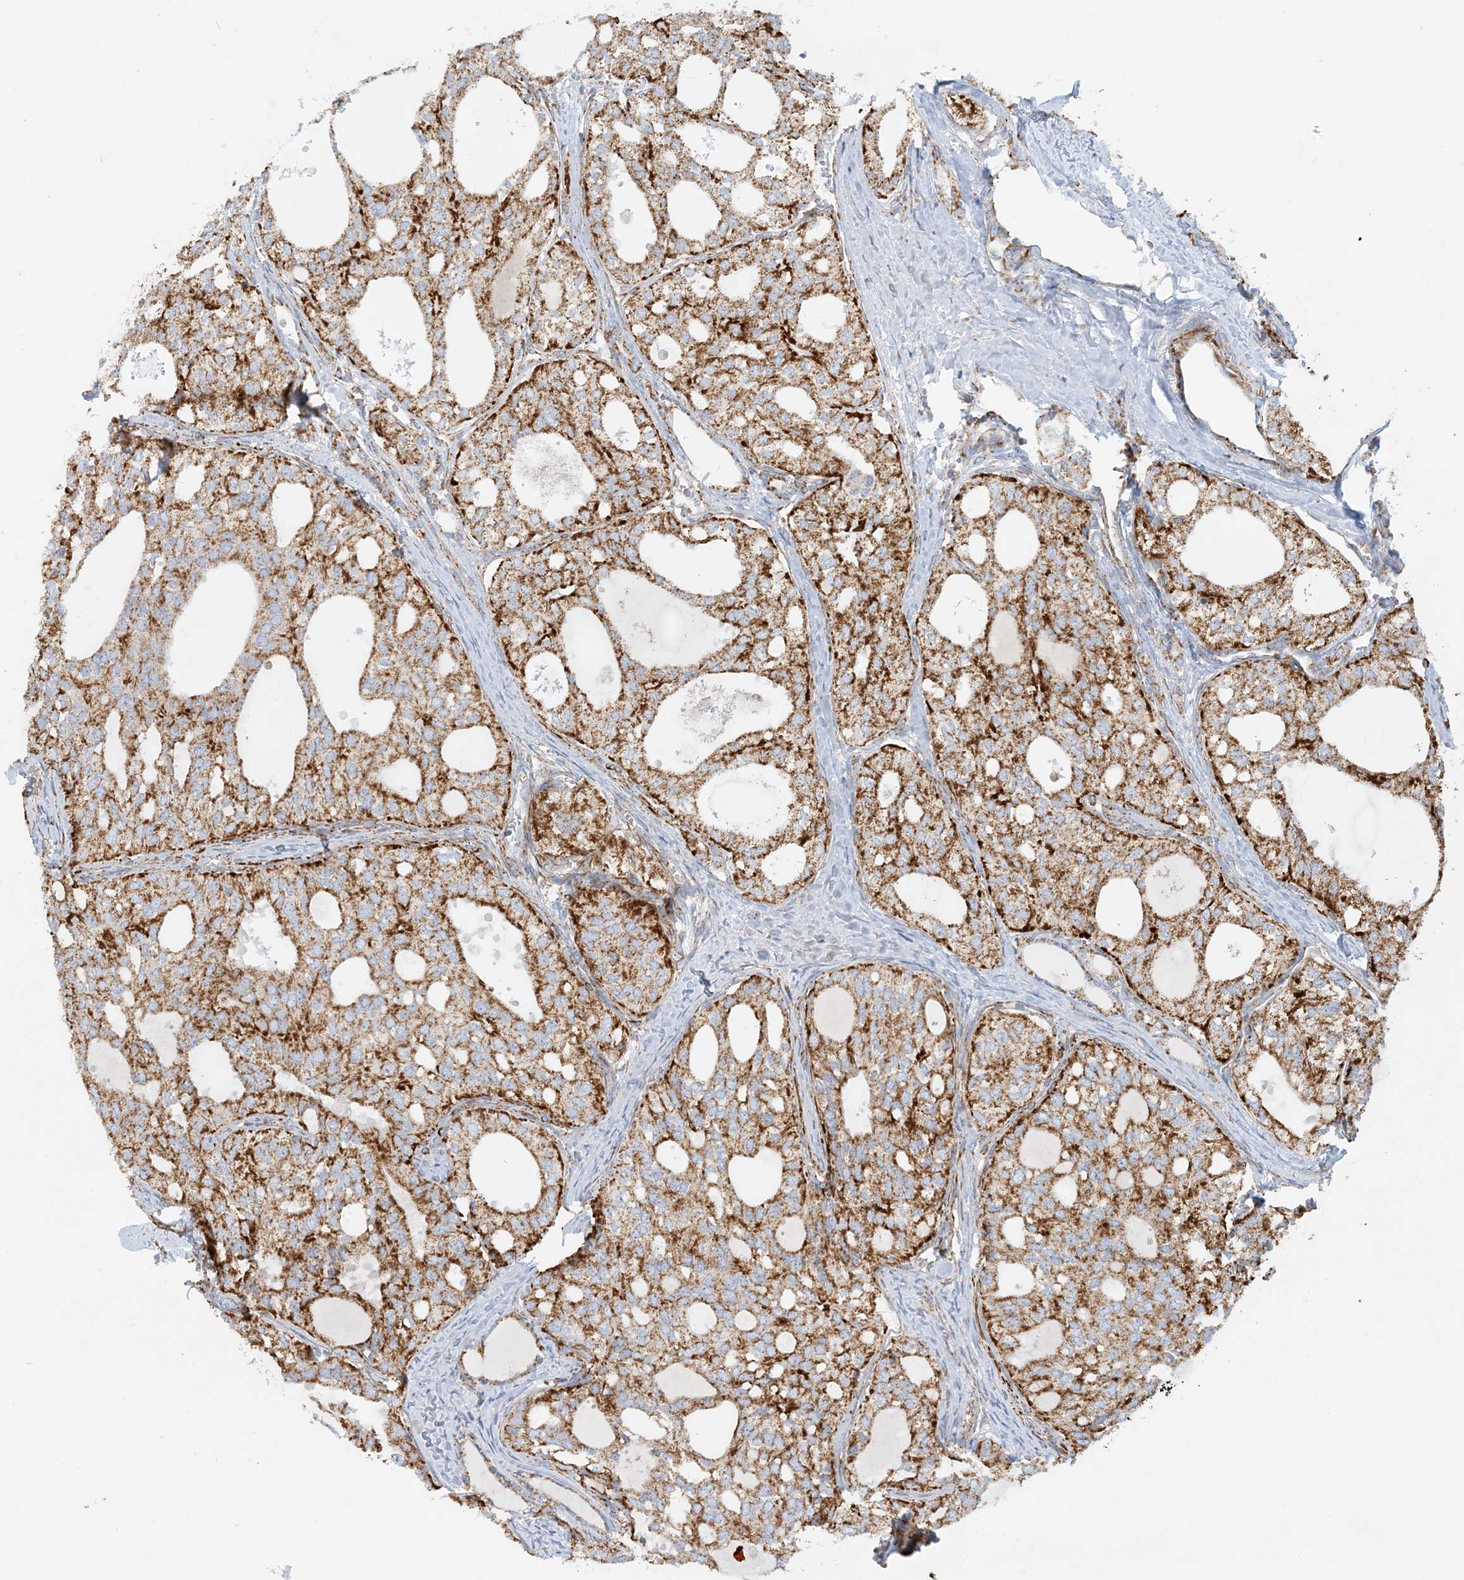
{"staining": {"intensity": "strong", "quantity": ">75%", "location": "cytoplasmic/membranous"}, "tissue": "thyroid cancer", "cell_type": "Tumor cells", "image_type": "cancer", "snomed": [{"axis": "morphology", "description": "Follicular adenoma carcinoma, NOS"}, {"axis": "topography", "description": "Thyroid gland"}], "caption": "Thyroid follicular adenoma carcinoma stained for a protein shows strong cytoplasmic/membranous positivity in tumor cells.", "gene": "COA3", "patient": {"sex": "male", "age": 75}}